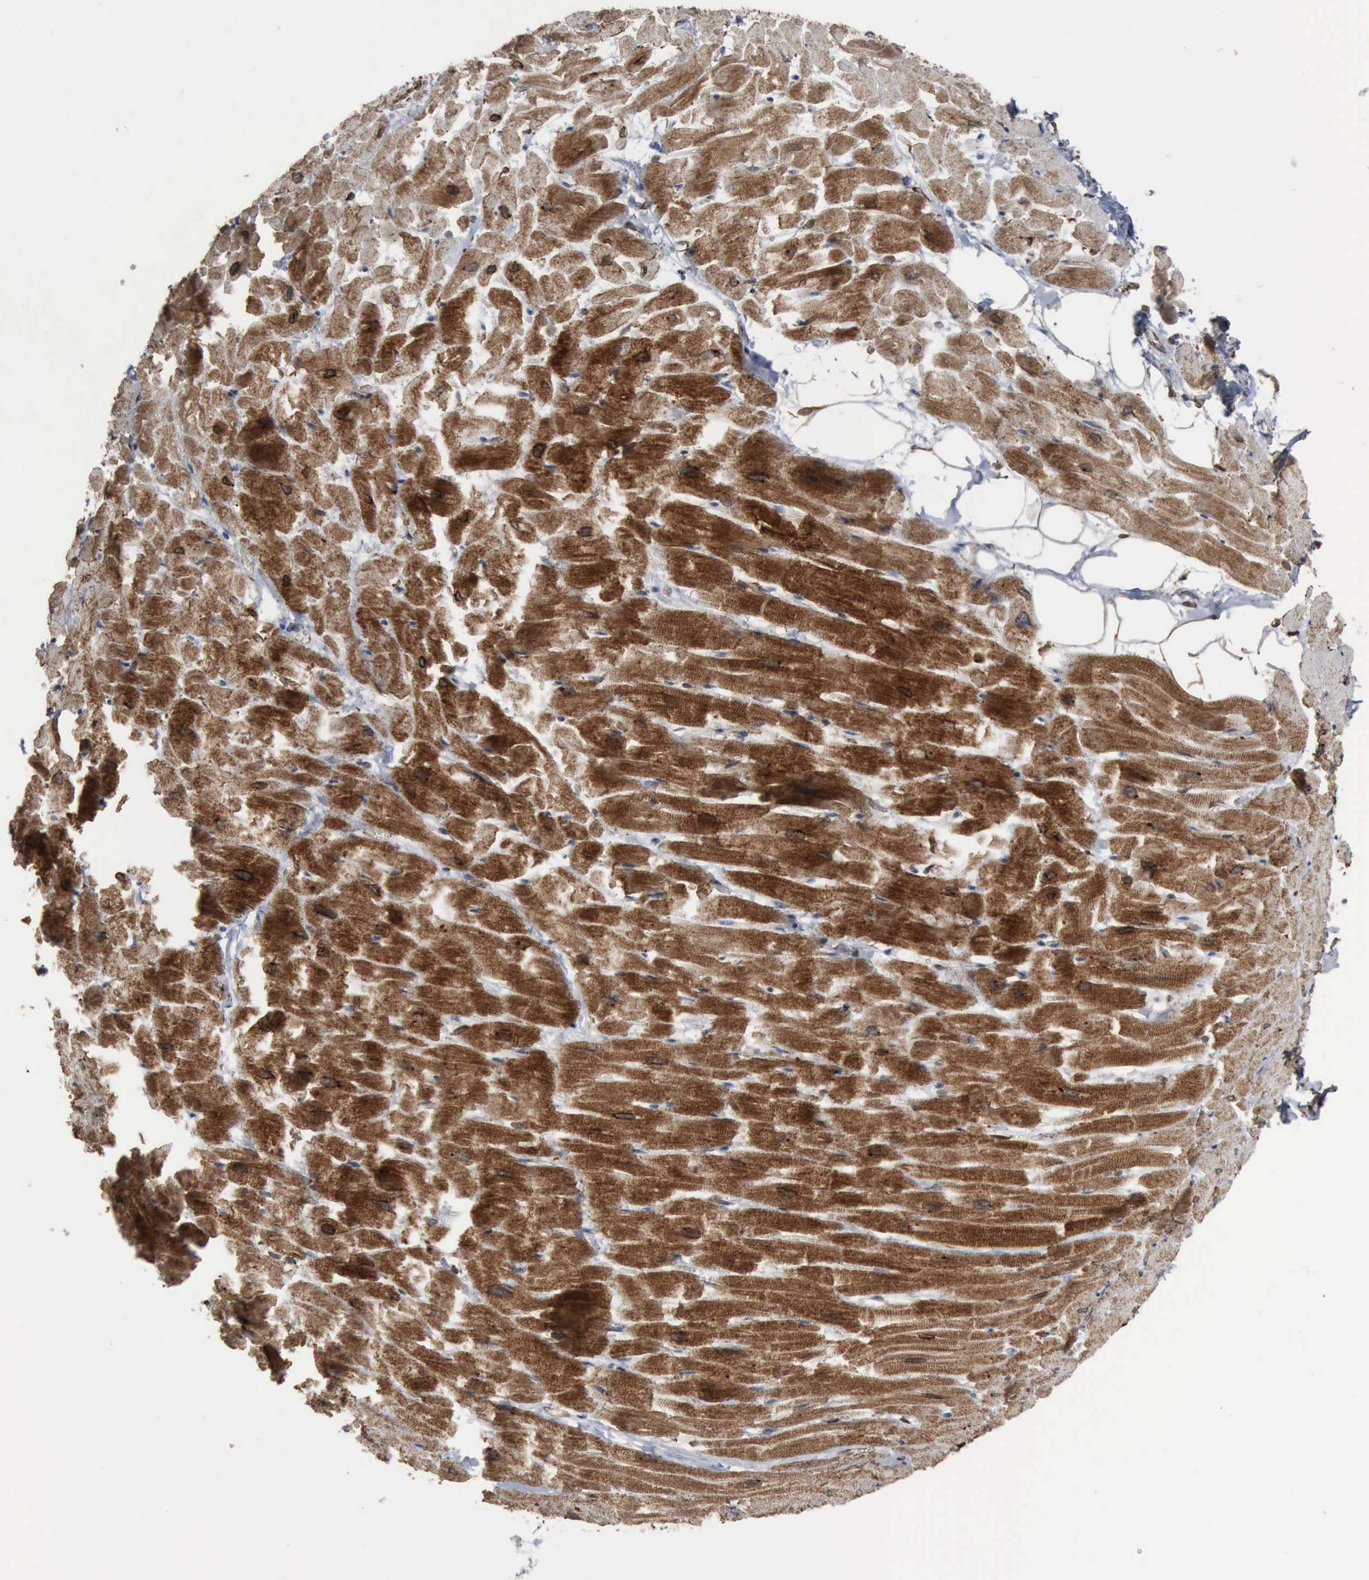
{"staining": {"intensity": "strong", "quantity": "25%-75%", "location": "cytoplasmic/membranous,nuclear"}, "tissue": "heart muscle", "cell_type": "Cardiomyocytes", "image_type": "normal", "snomed": [{"axis": "morphology", "description": "Normal tissue, NOS"}, {"axis": "topography", "description": "Heart"}], "caption": "High-magnification brightfield microscopy of benign heart muscle stained with DAB (brown) and counterstained with hematoxylin (blue). cardiomyocytes exhibit strong cytoplasmic/membranous,nuclear expression is appreciated in about25%-75% of cells.", "gene": "CCNE1", "patient": {"sex": "female", "age": 19}}